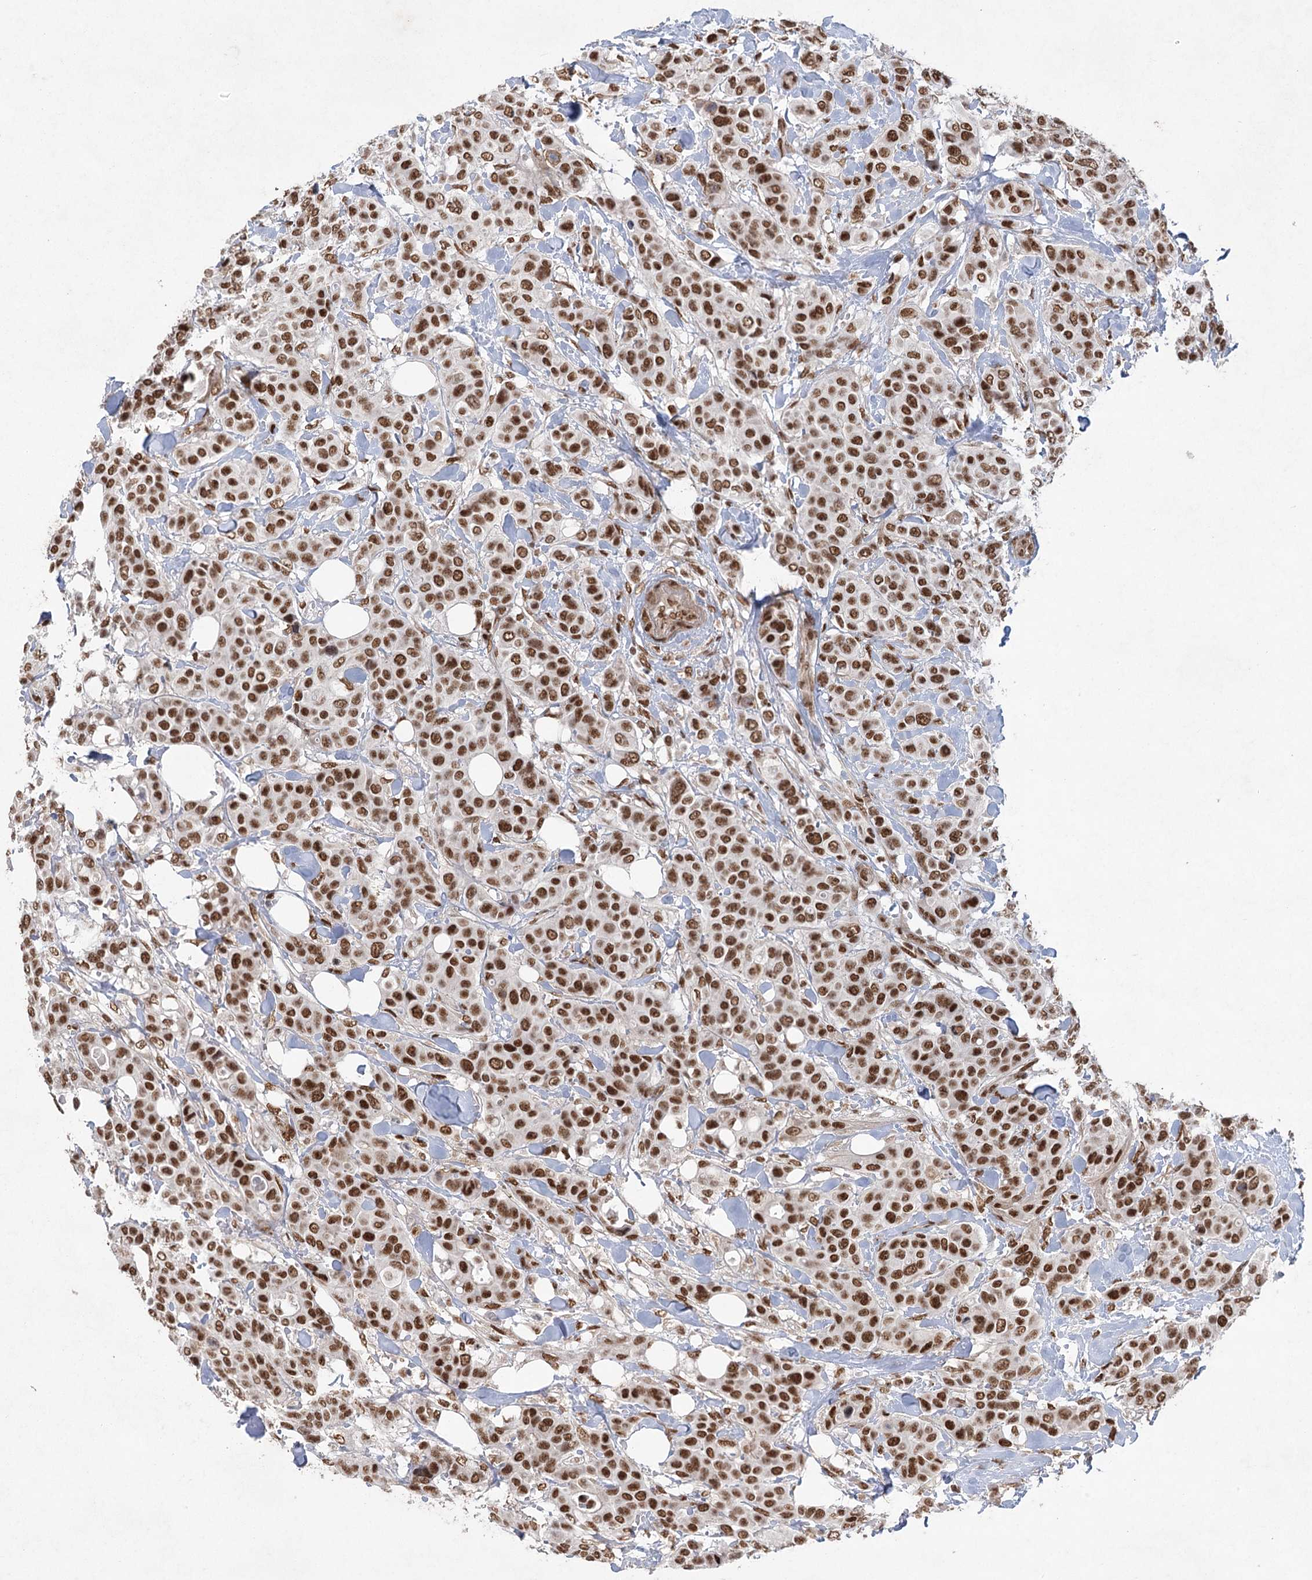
{"staining": {"intensity": "strong", "quantity": ">75%", "location": "nuclear"}, "tissue": "breast cancer", "cell_type": "Tumor cells", "image_type": "cancer", "snomed": [{"axis": "morphology", "description": "Lobular carcinoma"}, {"axis": "topography", "description": "Breast"}], "caption": "Human breast cancer stained with a protein marker demonstrates strong staining in tumor cells.", "gene": "ZCCHC8", "patient": {"sex": "female", "age": 51}}